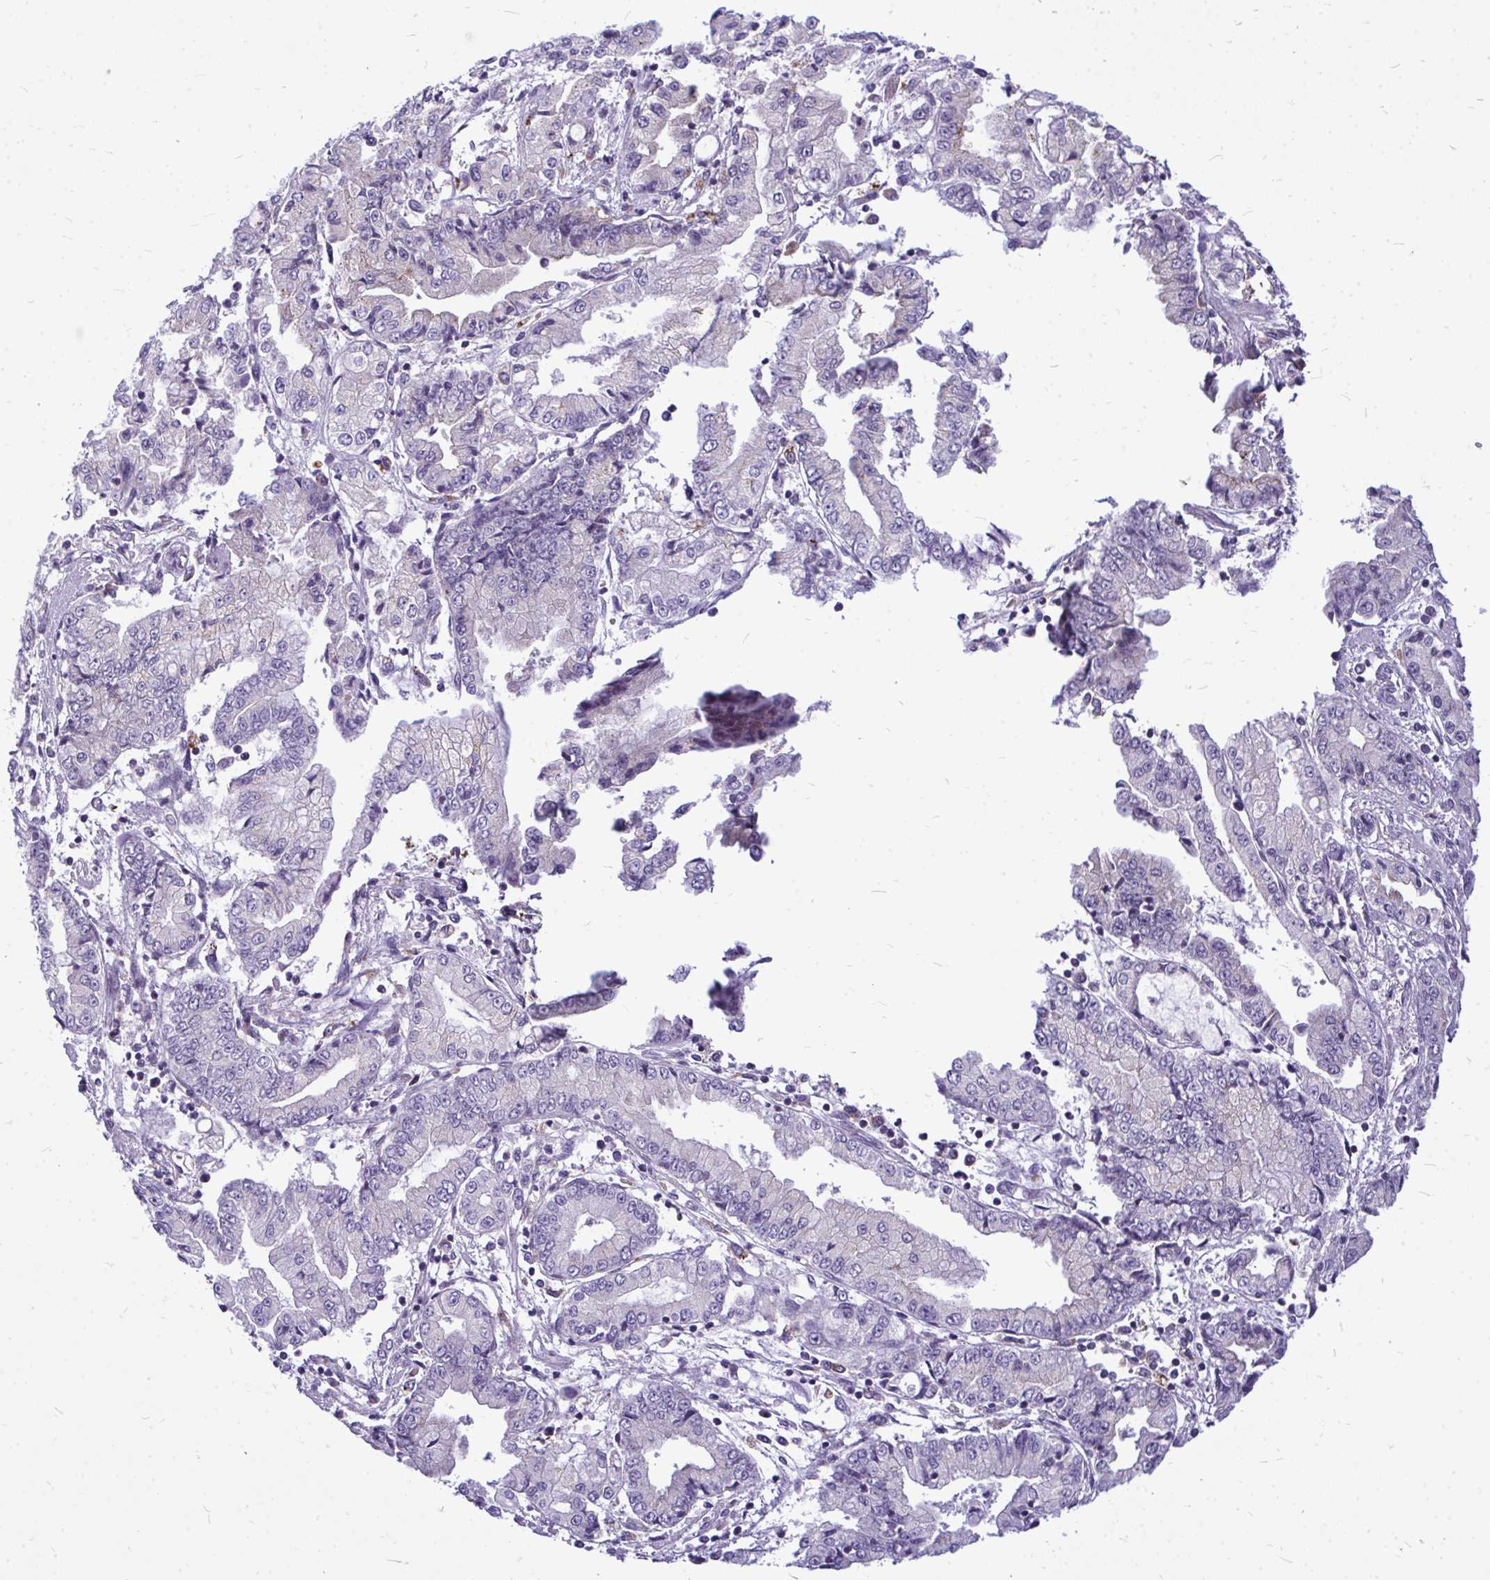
{"staining": {"intensity": "negative", "quantity": "none", "location": "none"}, "tissue": "stomach cancer", "cell_type": "Tumor cells", "image_type": "cancer", "snomed": [{"axis": "morphology", "description": "Adenocarcinoma, NOS"}, {"axis": "topography", "description": "Stomach, upper"}], "caption": "An immunohistochemistry (IHC) micrograph of stomach cancer (adenocarcinoma) is shown. There is no staining in tumor cells of stomach cancer (adenocarcinoma).", "gene": "ZSCAN25", "patient": {"sex": "female", "age": 74}}